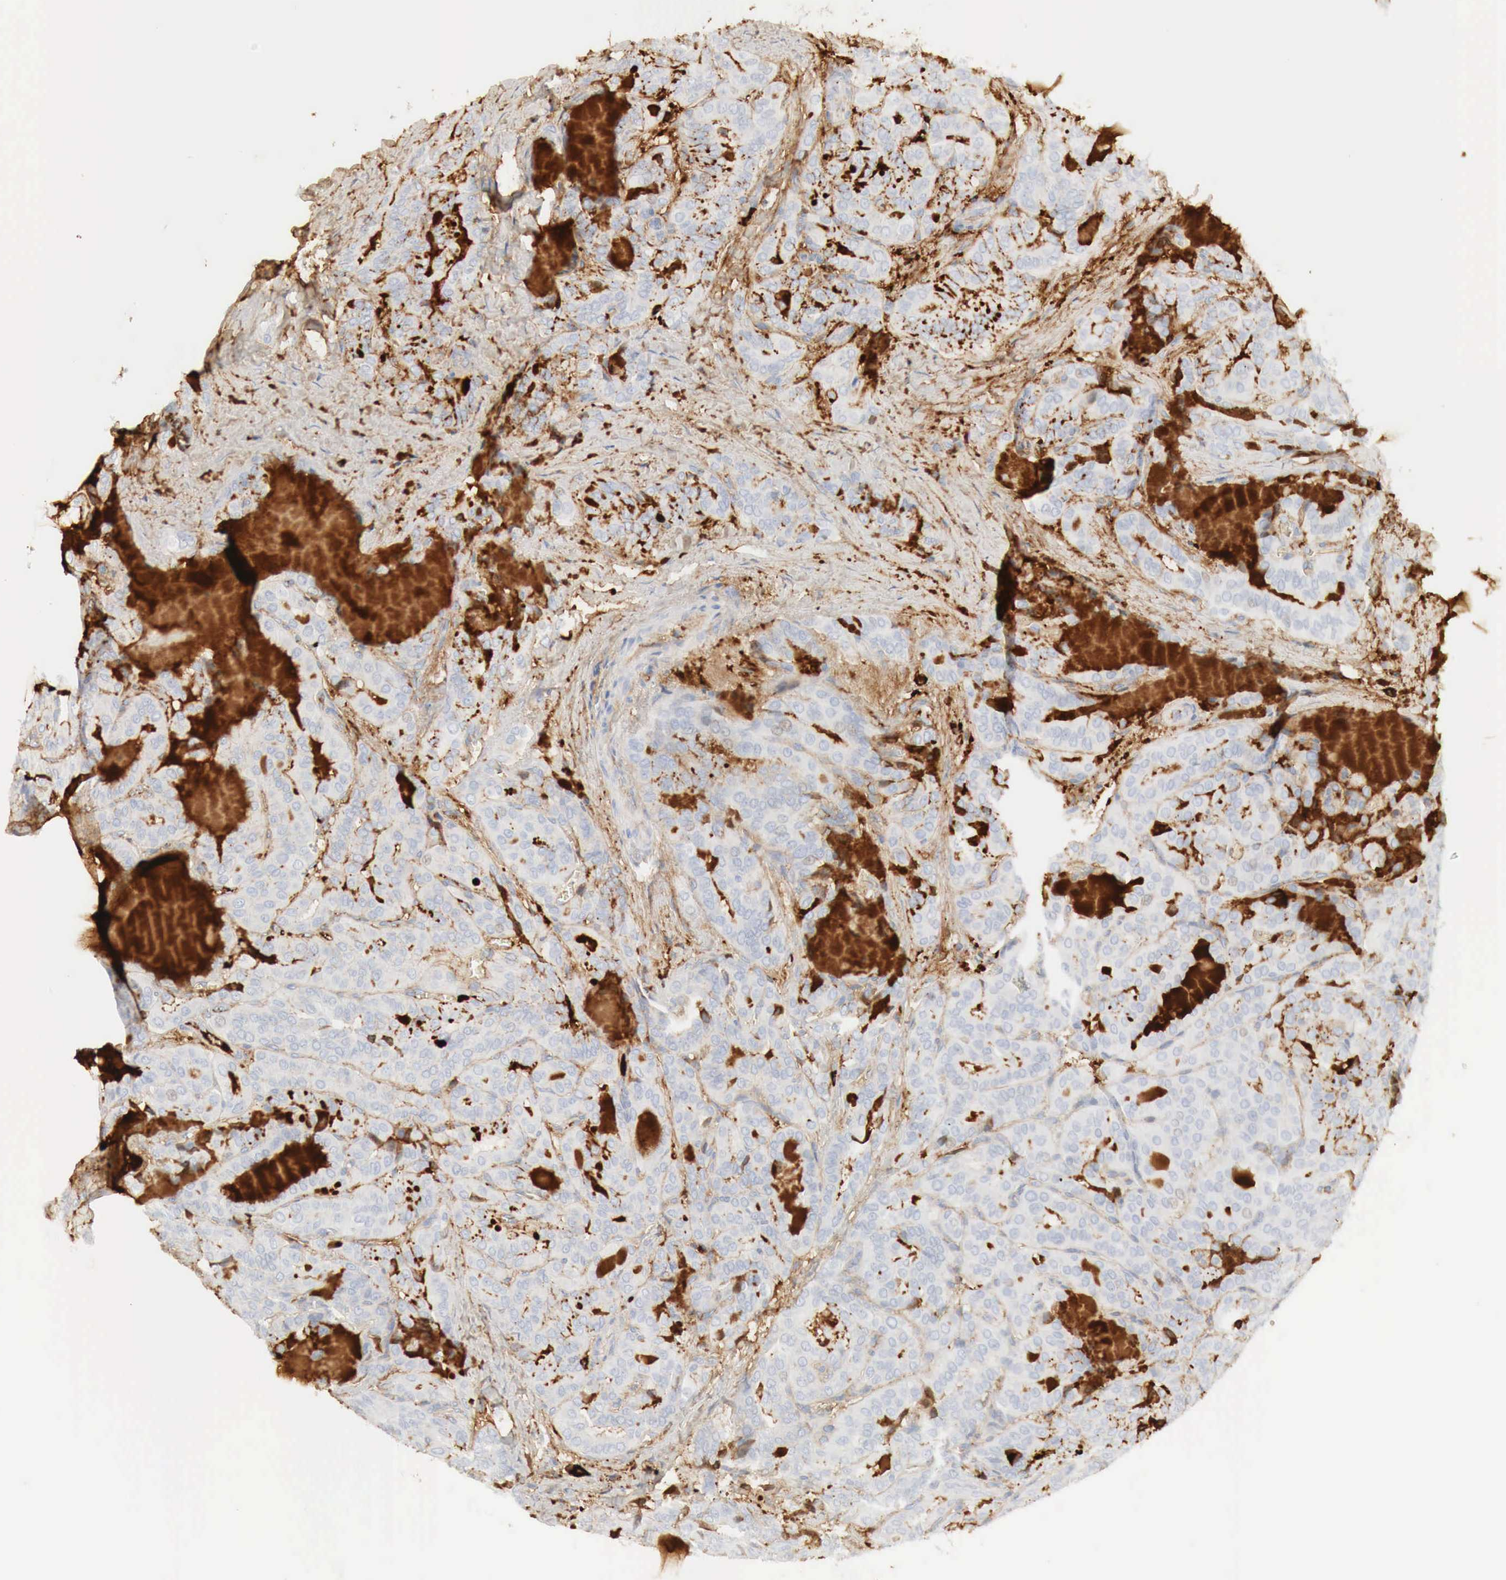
{"staining": {"intensity": "negative", "quantity": "none", "location": "none"}, "tissue": "thyroid cancer", "cell_type": "Tumor cells", "image_type": "cancer", "snomed": [{"axis": "morphology", "description": "Papillary adenocarcinoma, NOS"}, {"axis": "topography", "description": "Thyroid gland"}], "caption": "An IHC image of thyroid papillary adenocarcinoma is shown. There is no staining in tumor cells of thyroid papillary adenocarcinoma.", "gene": "IGLC3", "patient": {"sex": "female", "age": 71}}